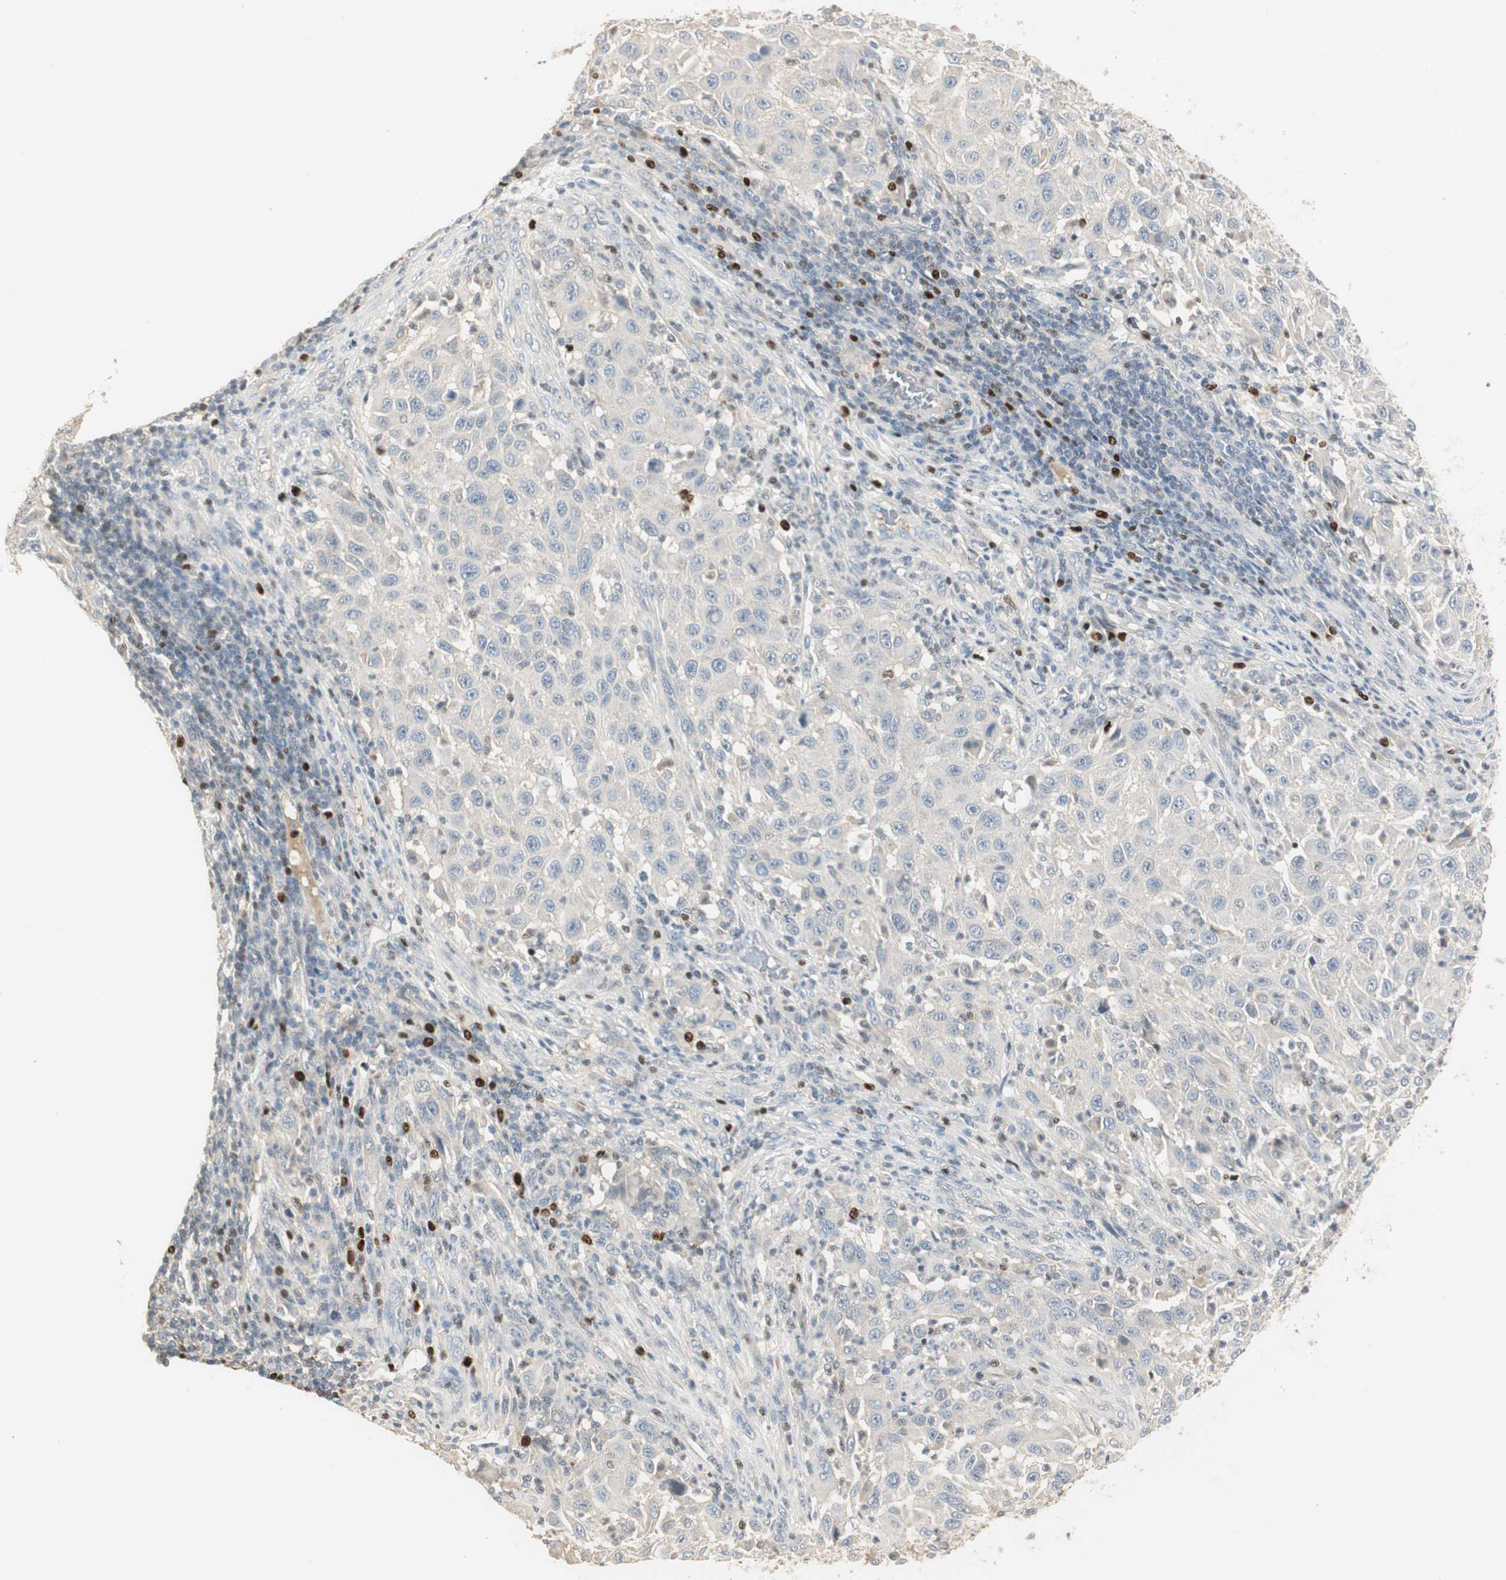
{"staining": {"intensity": "negative", "quantity": "none", "location": "none"}, "tissue": "melanoma", "cell_type": "Tumor cells", "image_type": "cancer", "snomed": [{"axis": "morphology", "description": "Malignant melanoma, Metastatic site"}, {"axis": "topography", "description": "Lymph node"}], "caption": "A histopathology image of human malignant melanoma (metastatic site) is negative for staining in tumor cells.", "gene": "RUNX2", "patient": {"sex": "male", "age": 61}}